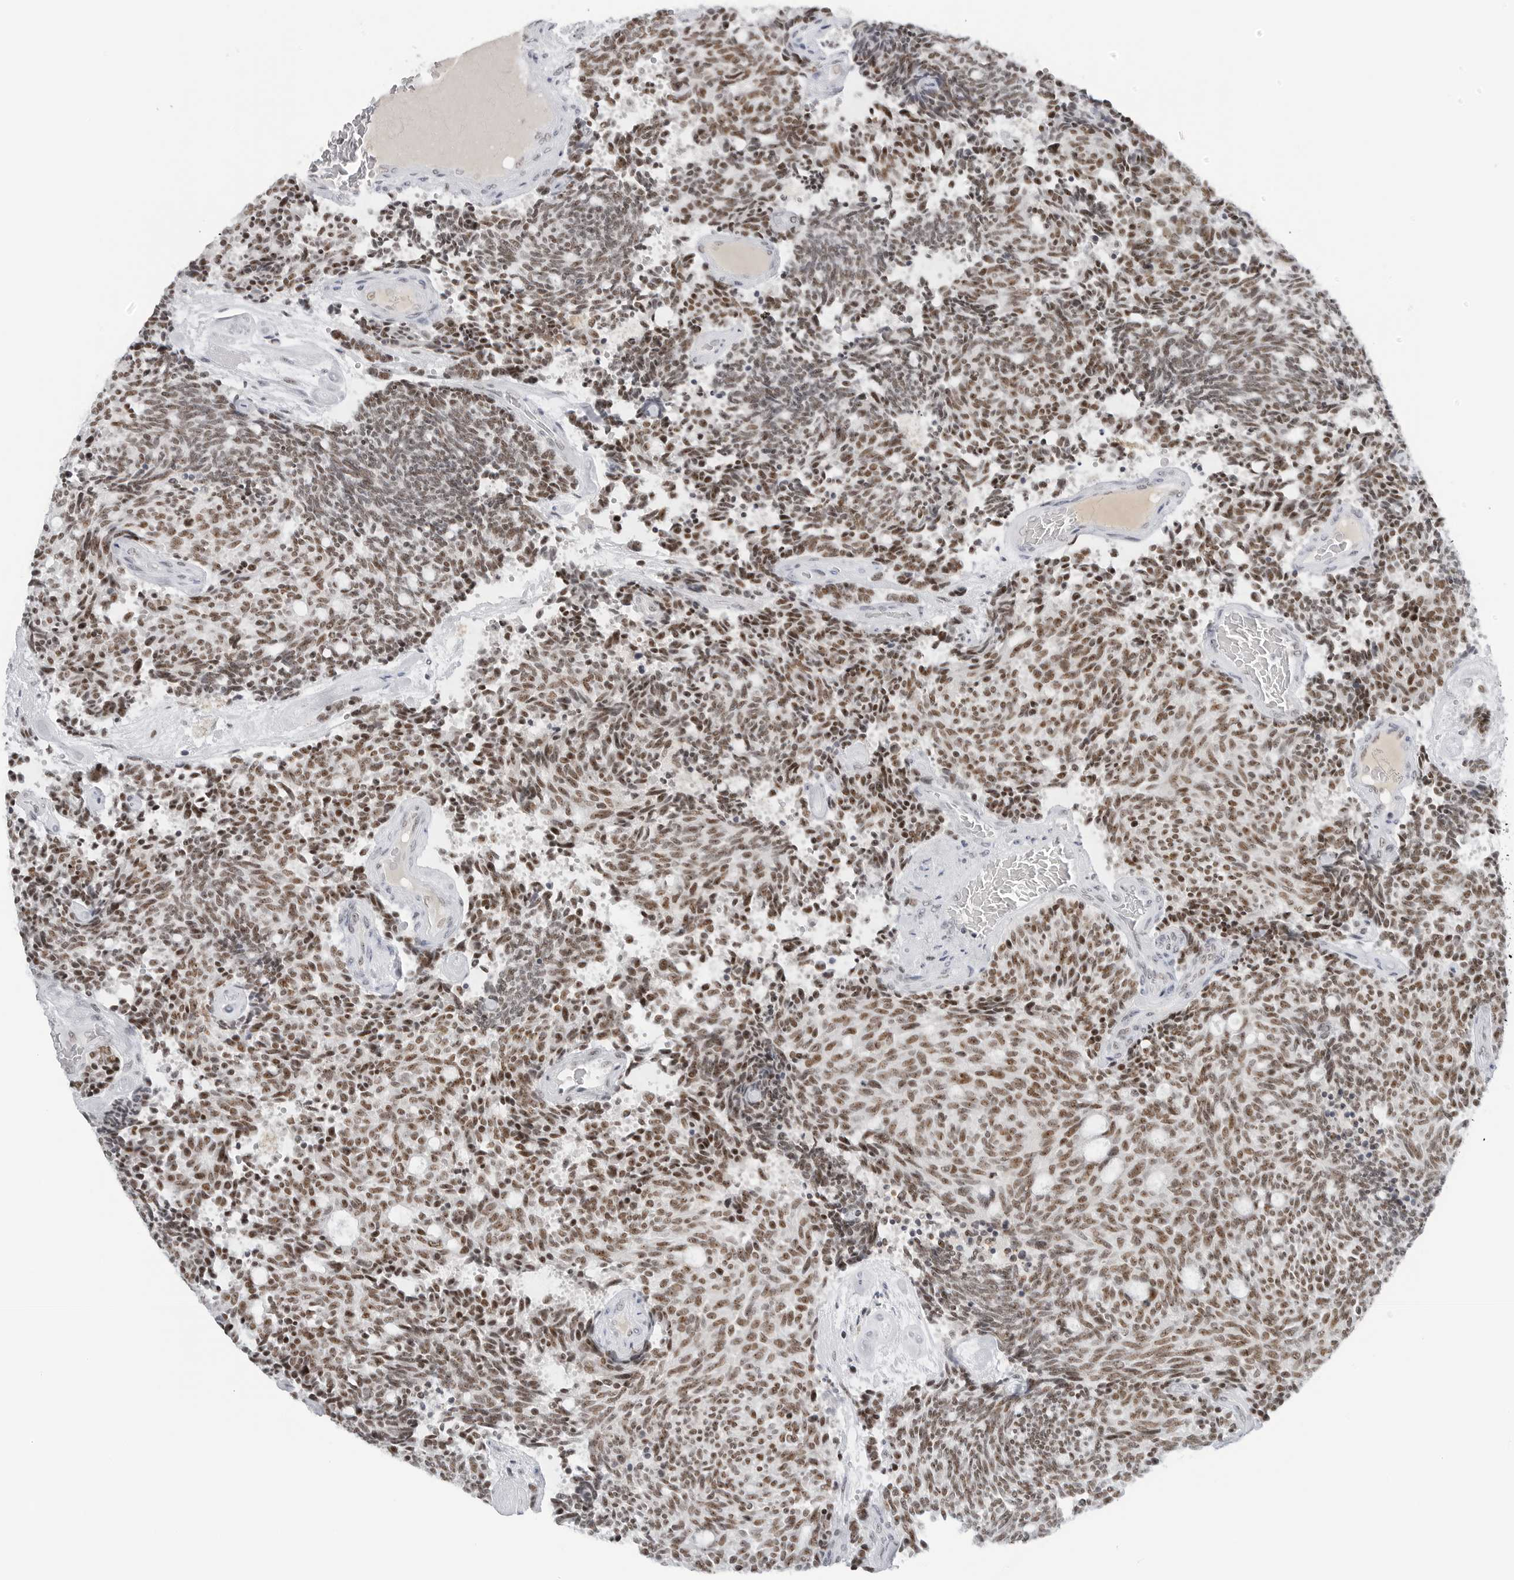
{"staining": {"intensity": "moderate", "quantity": ">75%", "location": "nuclear"}, "tissue": "carcinoid", "cell_type": "Tumor cells", "image_type": "cancer", "snomed": [{"axis": "morphology", "description": "Carcinoid, malignant, NOS"}, {"axis": "topography", "description": "Pancreas"}], "caption": "Carcinoid tissue demonstrates moderate nuclear expression in about >75% of tumor cells, visualized by immunohistochemistry.", "gene": "WRAP53", "patient": {"sex": "female", "age": 54}}